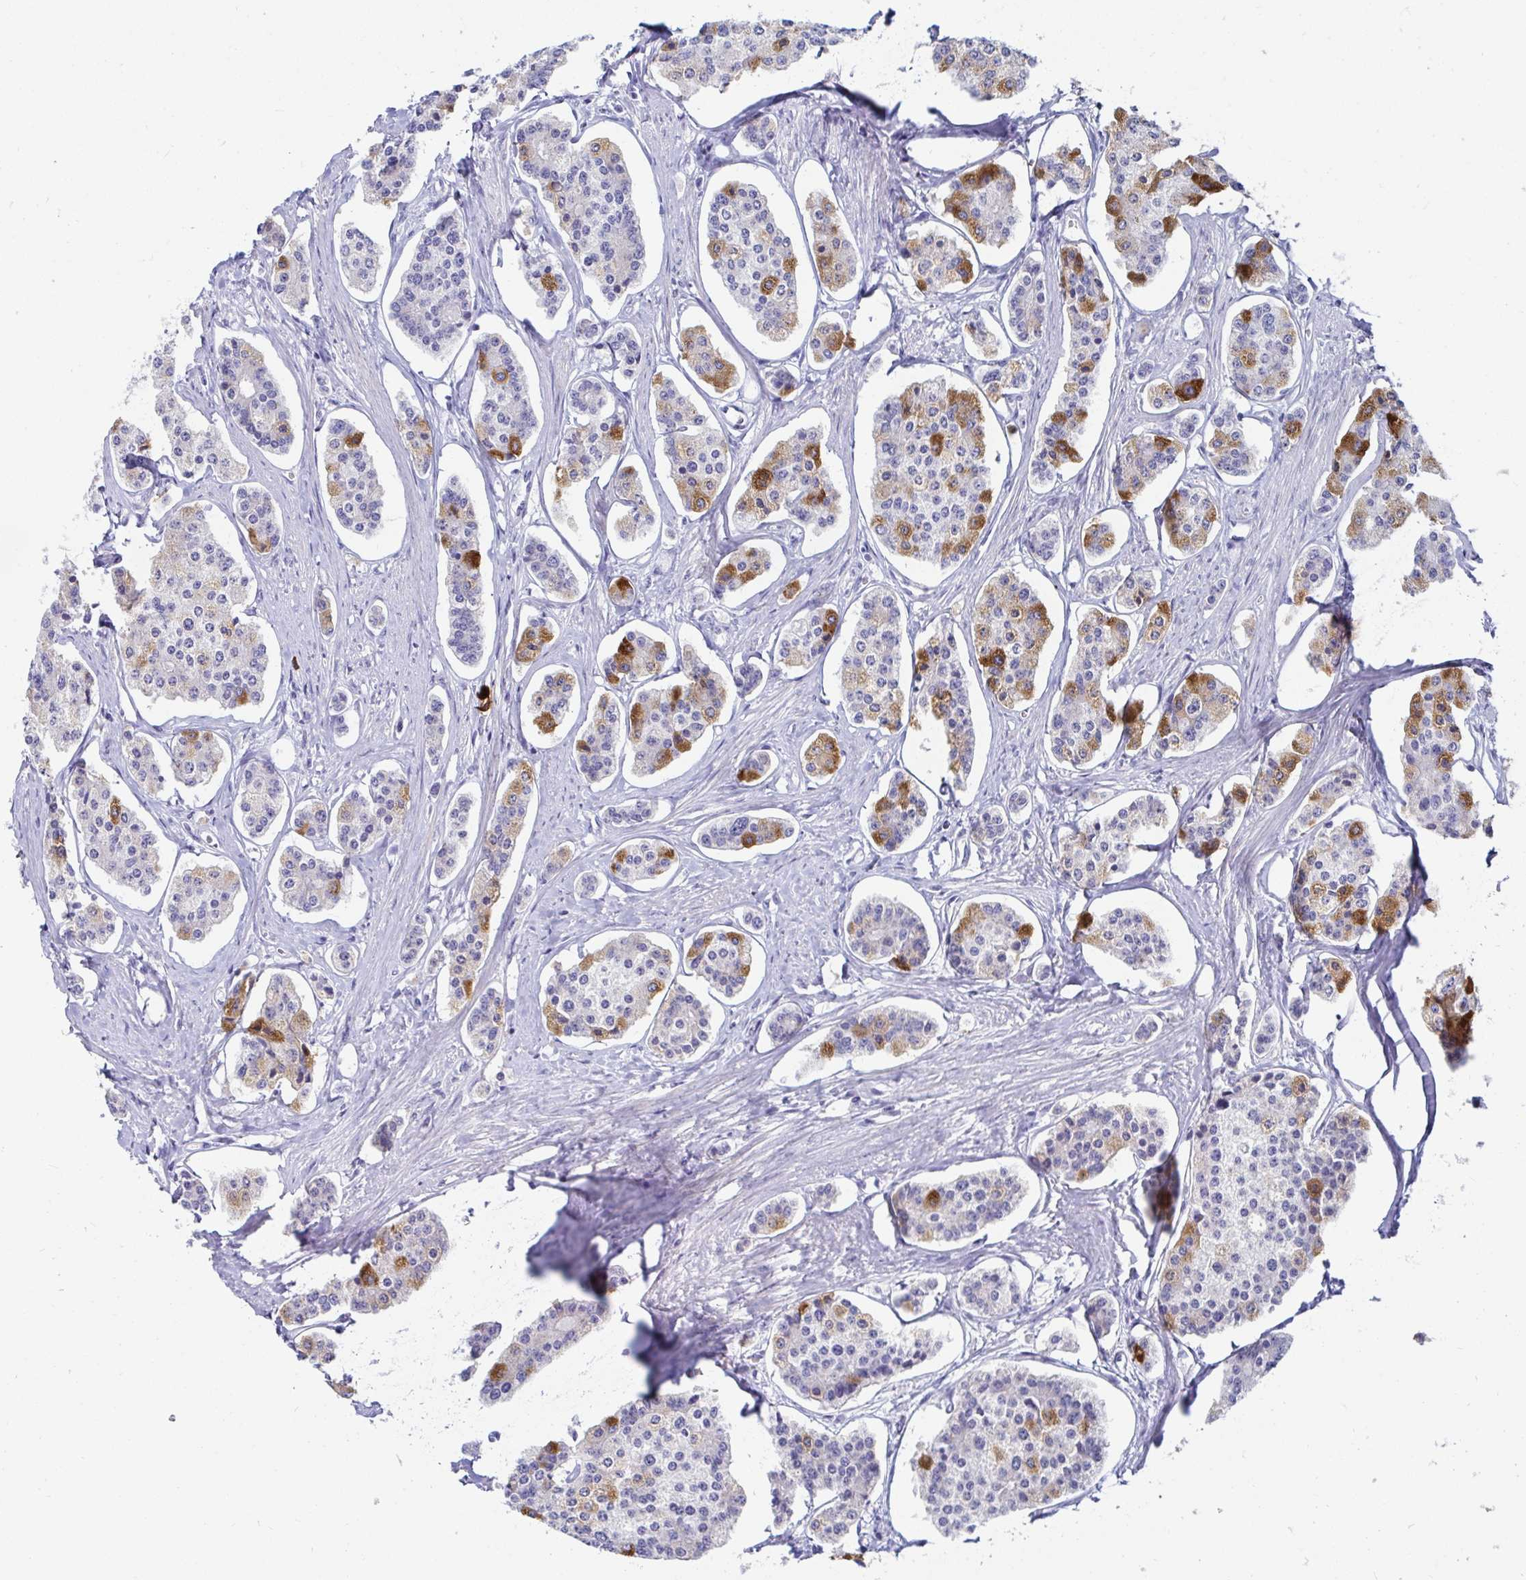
{"staining": {"intensity": "strong", "quantity": "<25%", "location": "cytoplasmic/membranous"}, "tissue": "carcinoid", "cell_type": "Tumor cells", "image_type": "cancer", "snomed": [{"axis": "morphology", "description": "Carcinoid, malignant, NOS"}, {"axis": "topography", "description": "Small intestine"}], "caption": "Protein expression analysis of malignant carcinoid displays strong cytoplasmic/membranous positivity in approximately <25% of tumor cells. (IHC, brightfield microscopy, high magnification).", "gene": "C4orf17", "patient": {"sex": "female", "age": 65}}